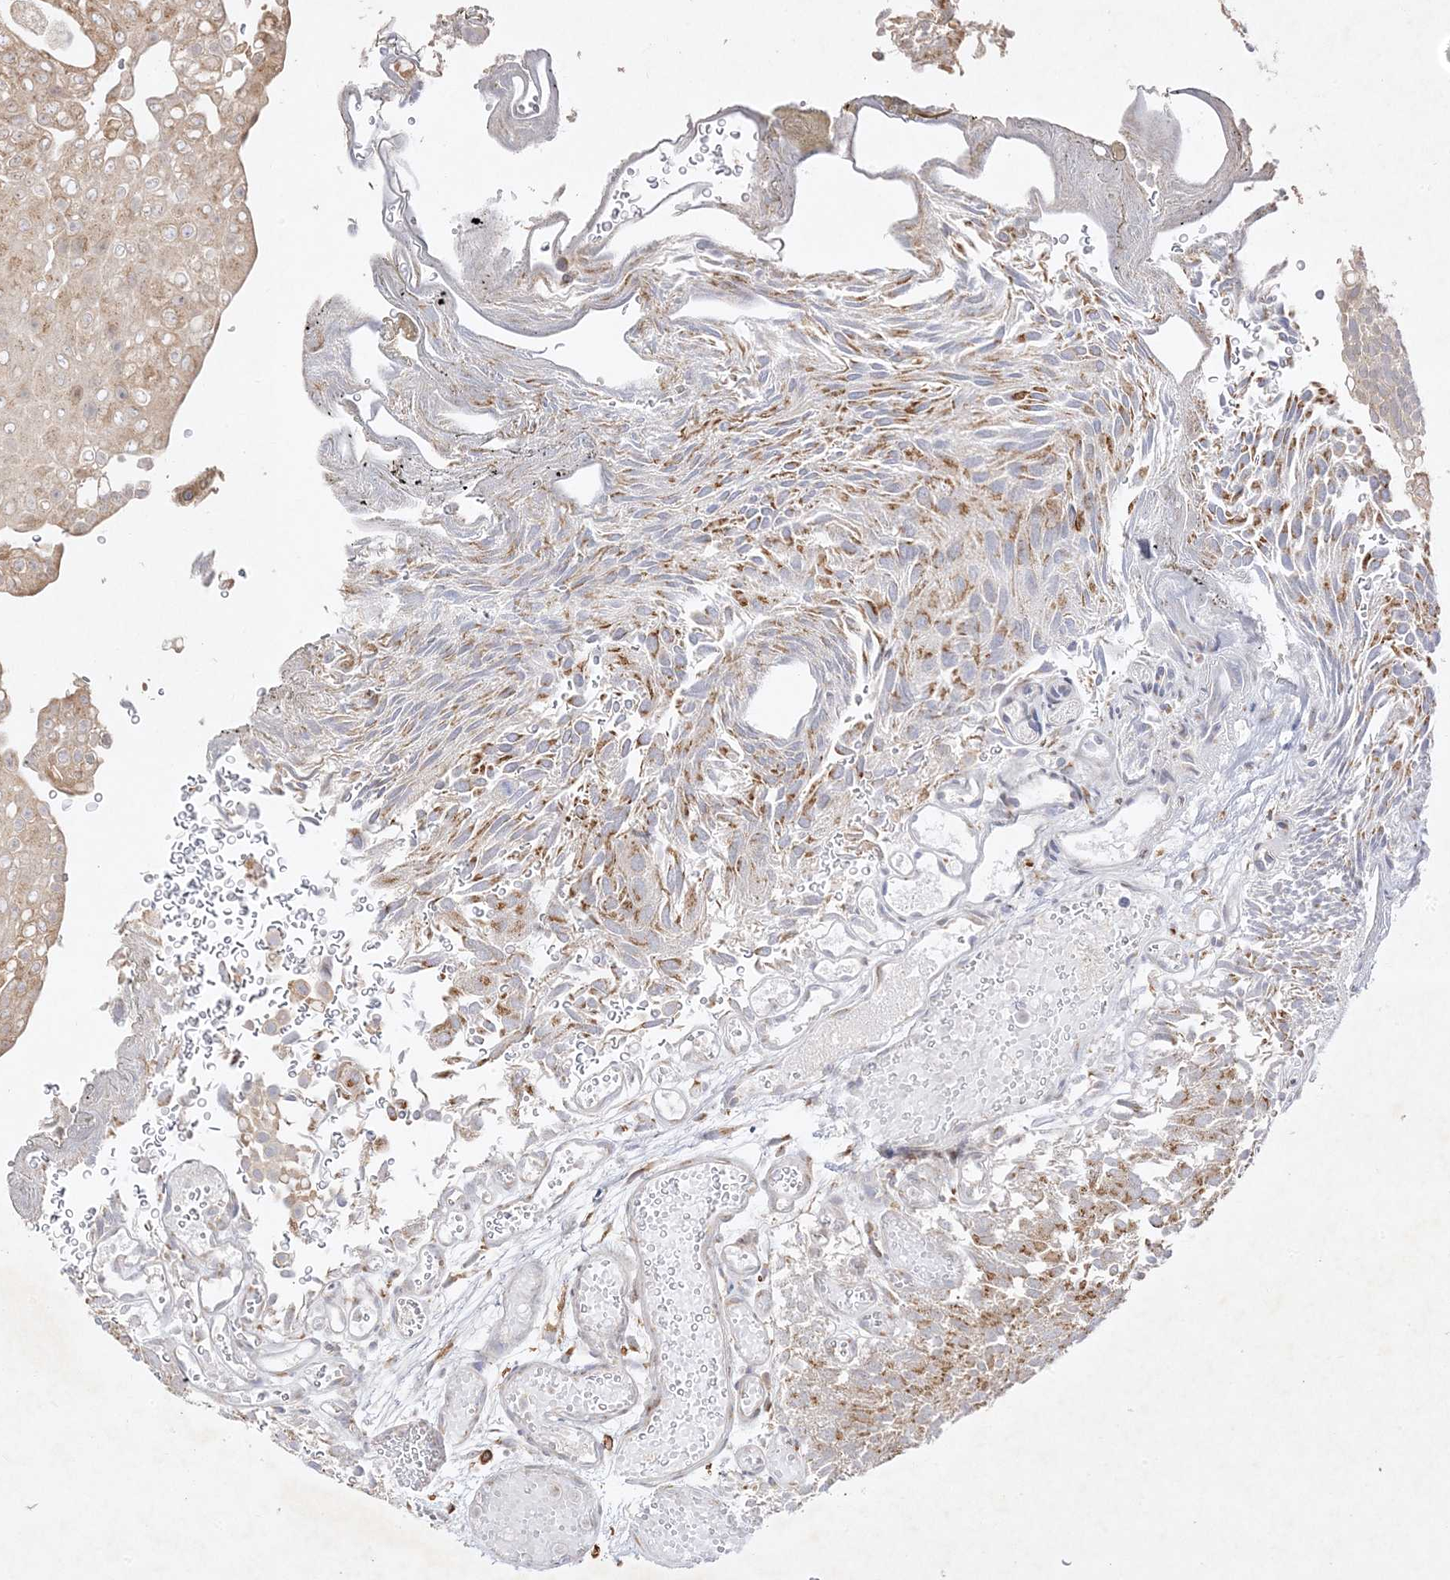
{"staining": {"intensity": "moderate", "quantity": "25%-75%", "location": "cytoplasmic/membranous"}, "tissue": "urothelial cancer", "cell_type": "Tumor cells", "image_type": "cancer", "snomed": [{"axis": "morphology", "description": "Urothelial carcinoma, Low grade"}, {"axis": "topography", "description": "Urinary bladder"}], "caption": "Protein analysis of urothelial cancer tissue shows moderate cytoplasmic/membranous positivity in approximately 25%-75% of tumor cells.", "gene": "C2CD2", "patient": {"sex": "male", "age": 78}}